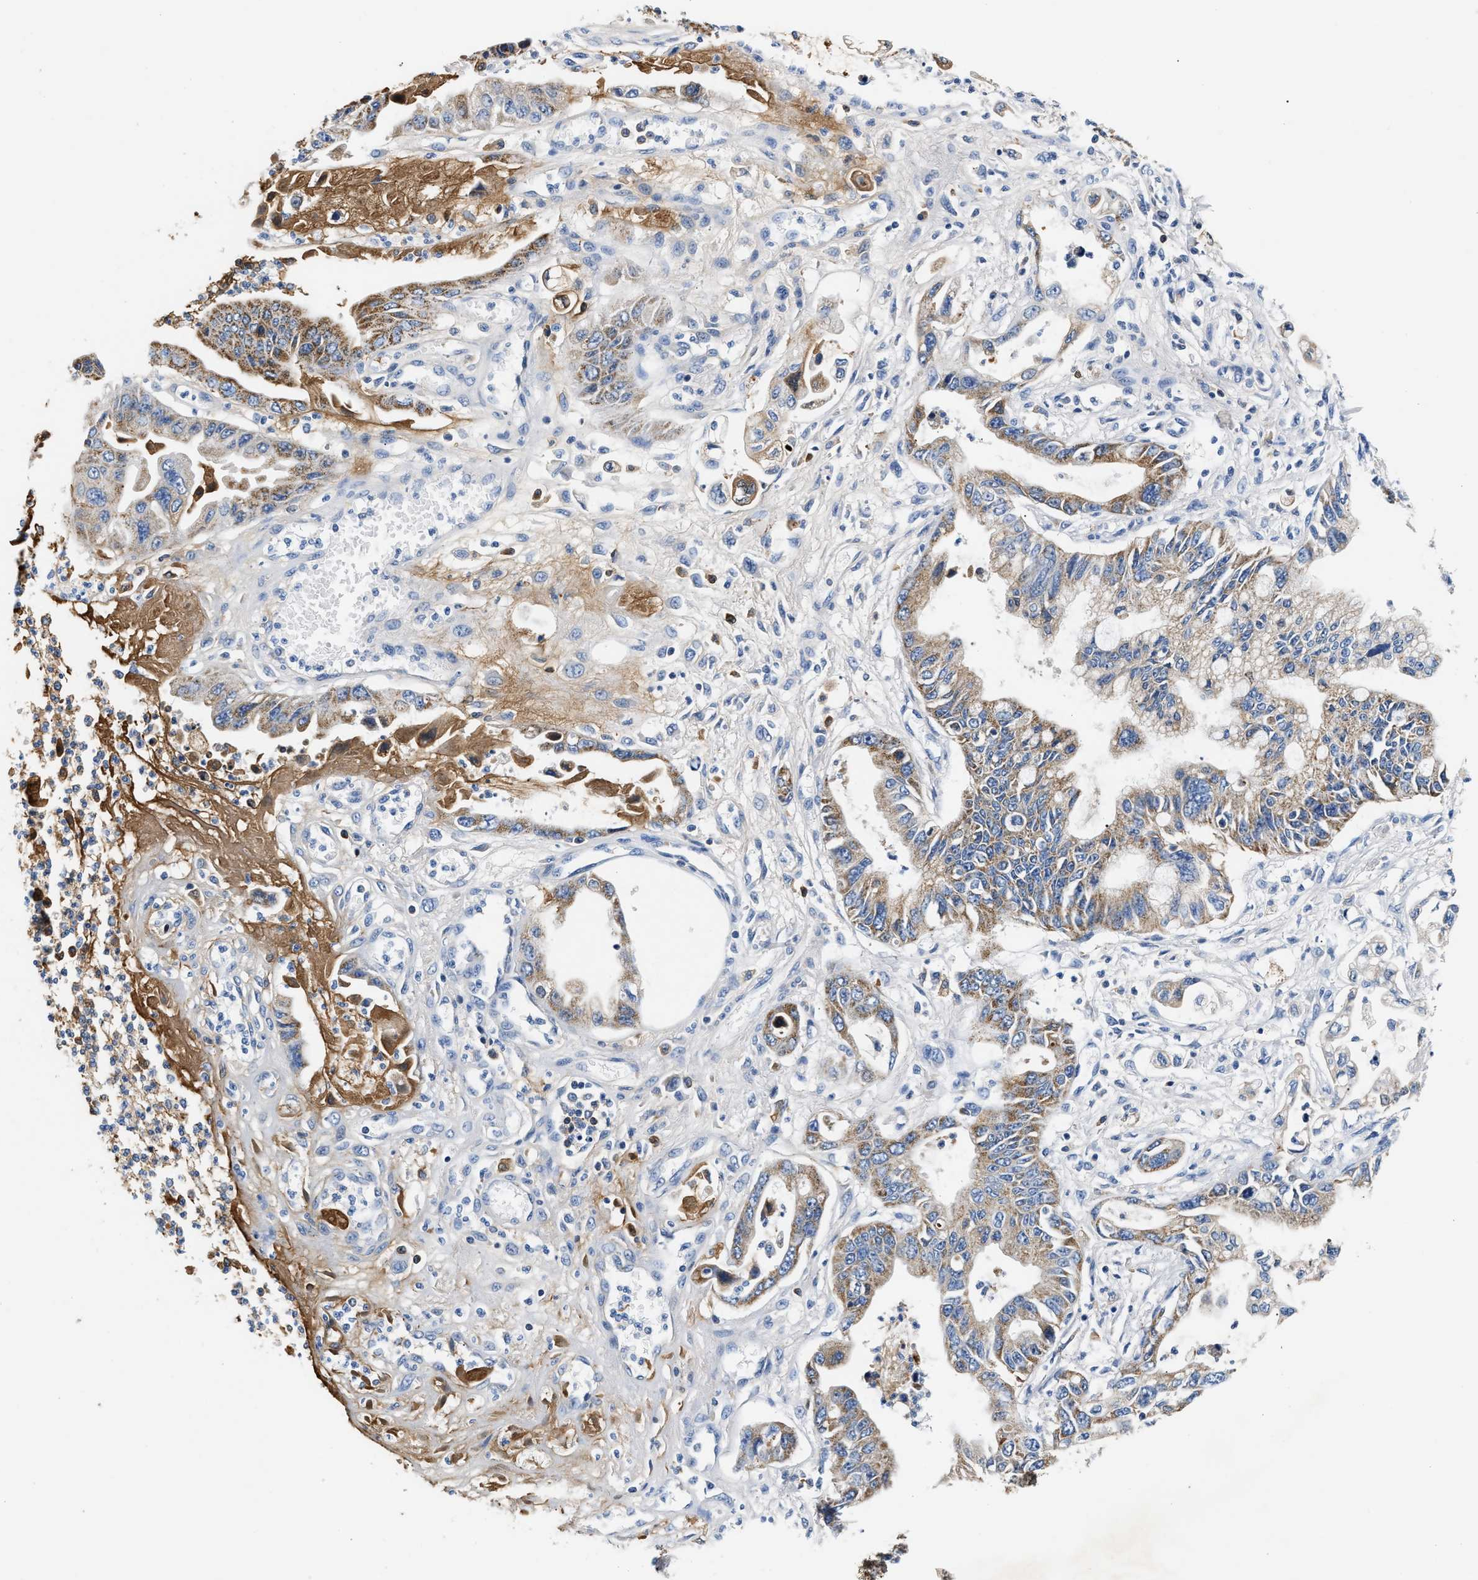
{"staining": {"intensity": "moderate", "quantity": "25%-75%", "location": "cytoplasmic/membranous"}, "tissue": "pancreatic cancer", "cell_type": "Tumor cells", "image_type": "cancer", "snomed": [{"axis": "morphology", "description": "Adenocarcinoma, NOS"}, {"axis": "topography", "description": "Pancreas"}], "caption": "Pancreatic cancer (adenocarcinoma) tissue exhibits moderate cytoplasmic/membranous positivity in approximately 25%-75% of tumor cells, visualized by immunohistochemistry. Using DAB (3,3'-diaminobenzidine) (brown) and hematoxylin (blue) stains, captured at high magnification using brightfield microscopy.", "gene": "TUT7", "patient": {"sex": "male", "age": 56}}